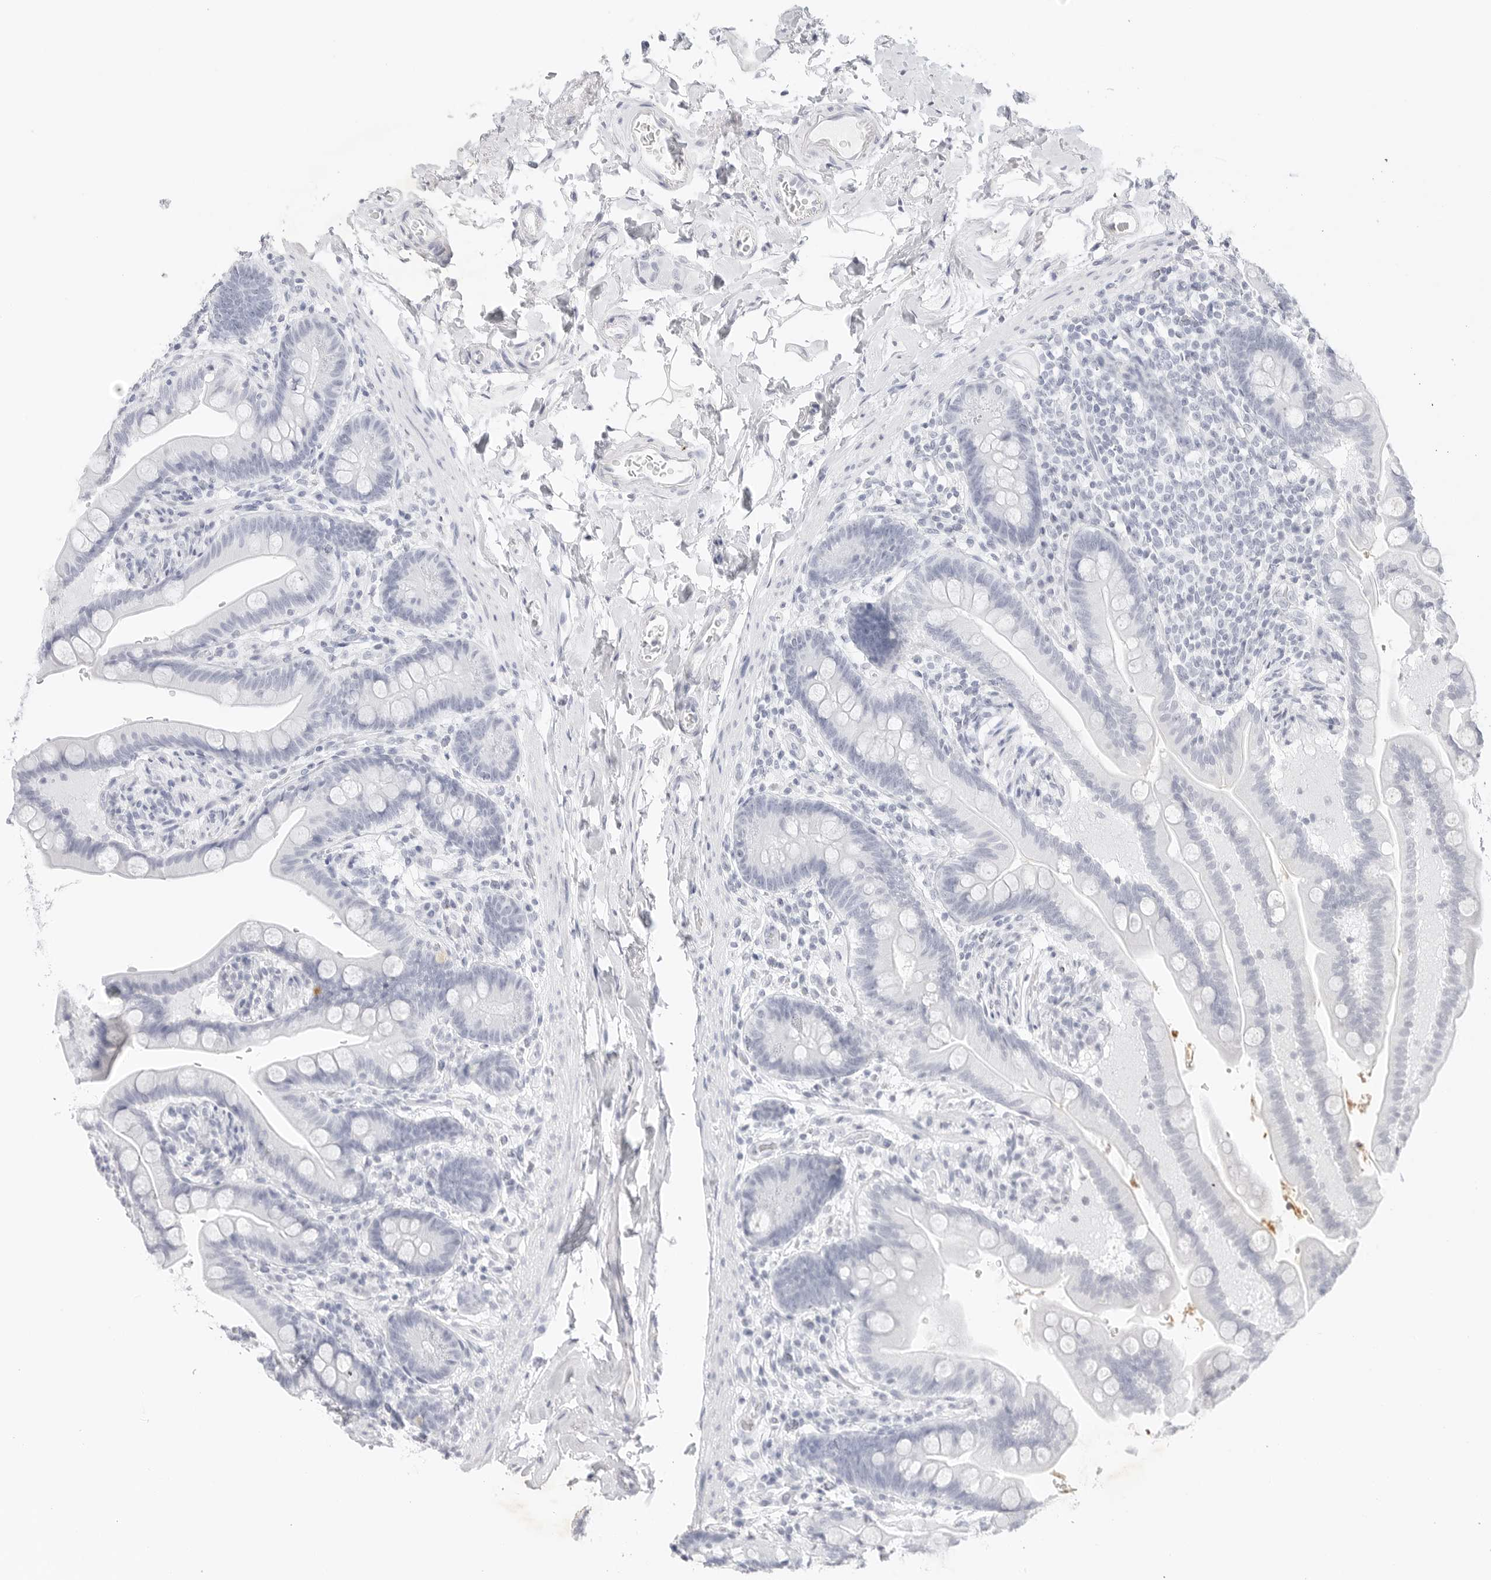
{"staining": {"intensity": "negative", "quantity": "none", "location": "none"}, "tissue": "colon", "cell_type": "Endothelial cells", "image_type": "normal", "snomed": [{"axis": "morphology", "description": "Normal tissue, NOS"}, {"axis": "topography", "description": "Smooth muscle"}, {"axis": "topography", "description": "Colon"}], "caption": "There is no significant staining in endothelial cells of colon. Nuclei are stained in blue.", "gene": "TFF2", "patient": {"sex": "male", "age": 73}}